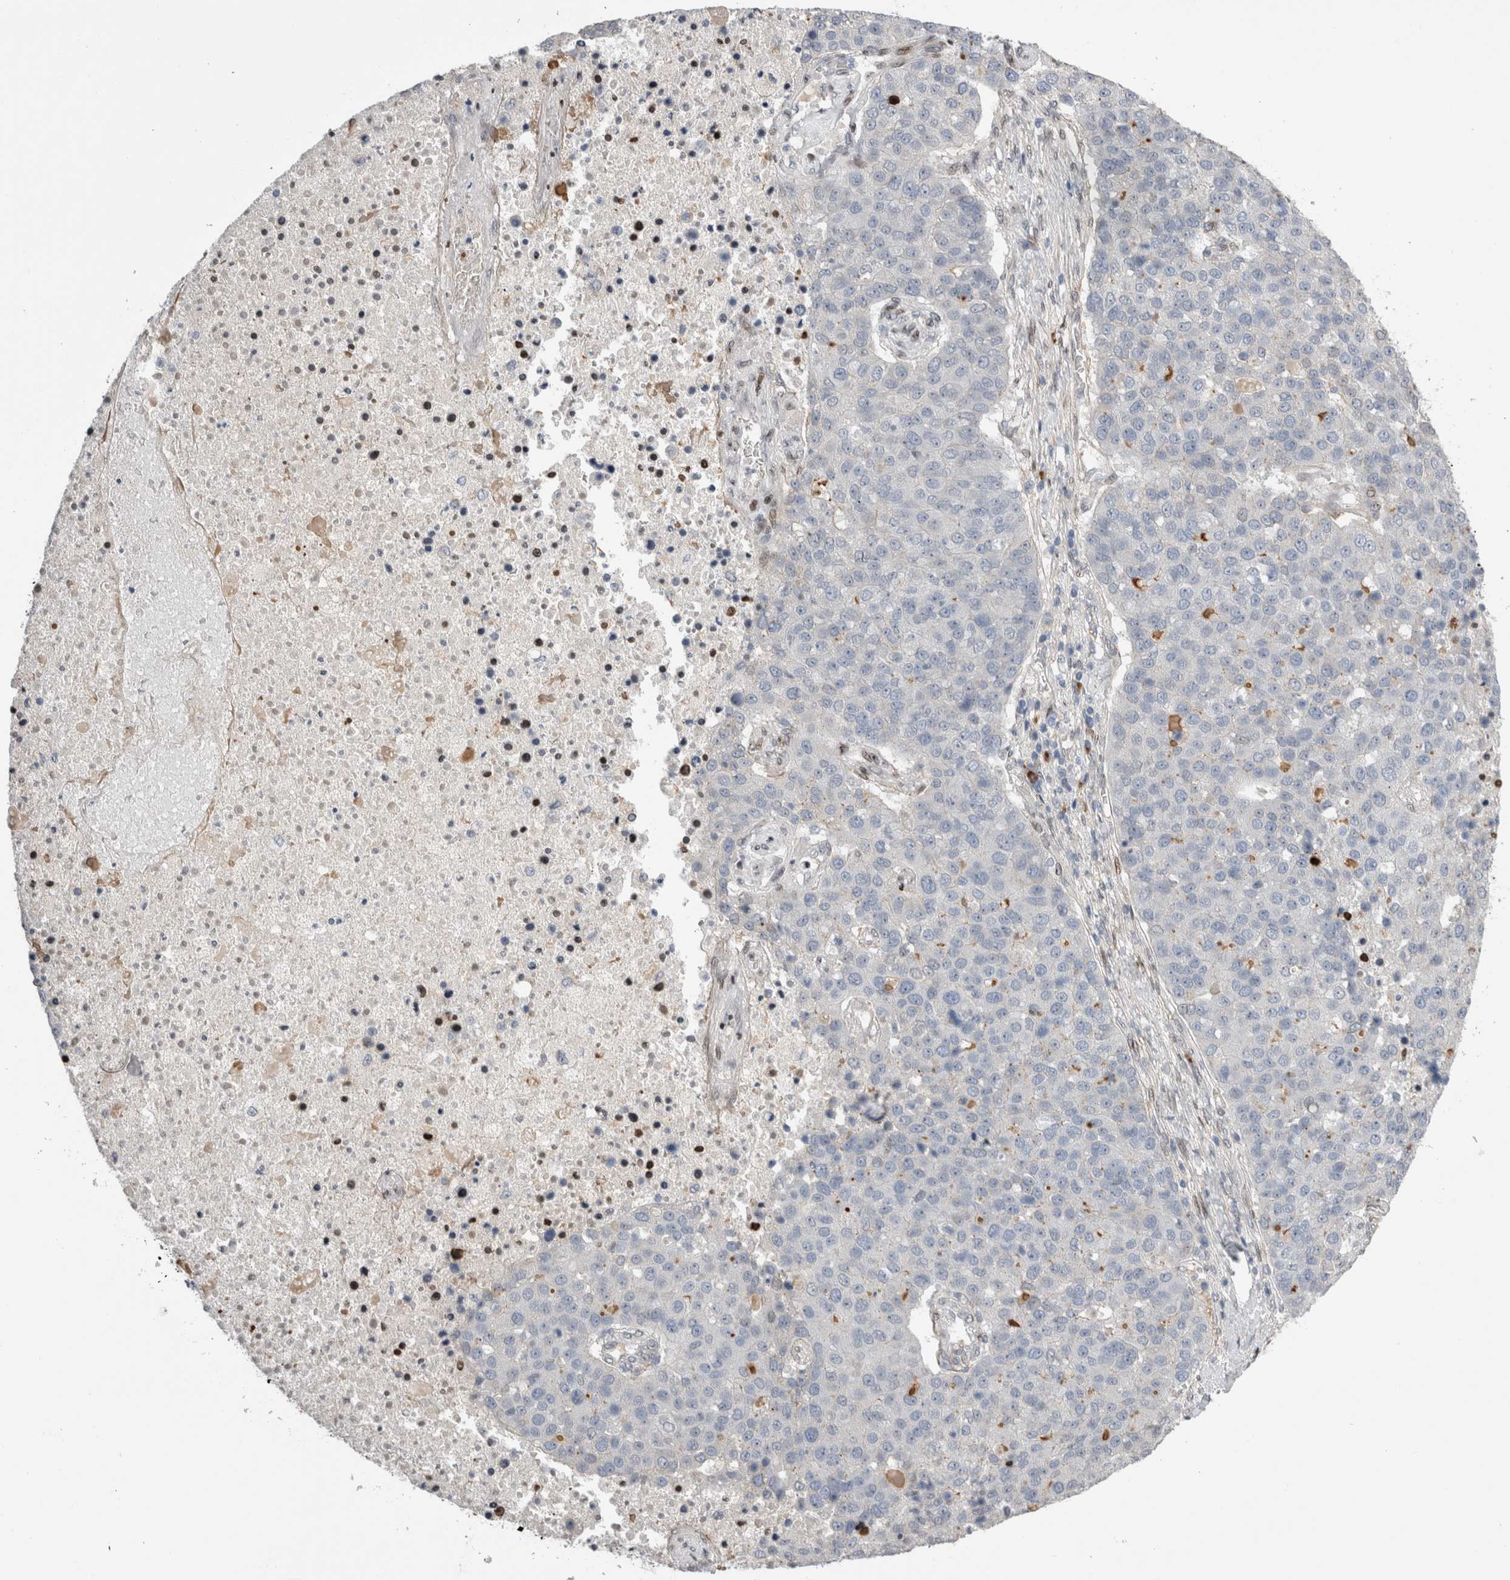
{"staining": {"intensity": "negative", "quantity": "none", "location": "none"}, "tissue": "pancreatic cancer", "cell_type": "Tumor cells", "image_type": "cancer", "snomed": [{"axis": "morphology", "description": "Adenocarcinoma, NOS"}, {"axis": "topography", "description": "Pancreas"}], "caption": "This is an immunohistochemistry micrograph of adenocarcinoma (pancreatic). There is no expression in tumor cells.", "gene": "DMTN", "patient": {"sex": "female", "age": 61}}